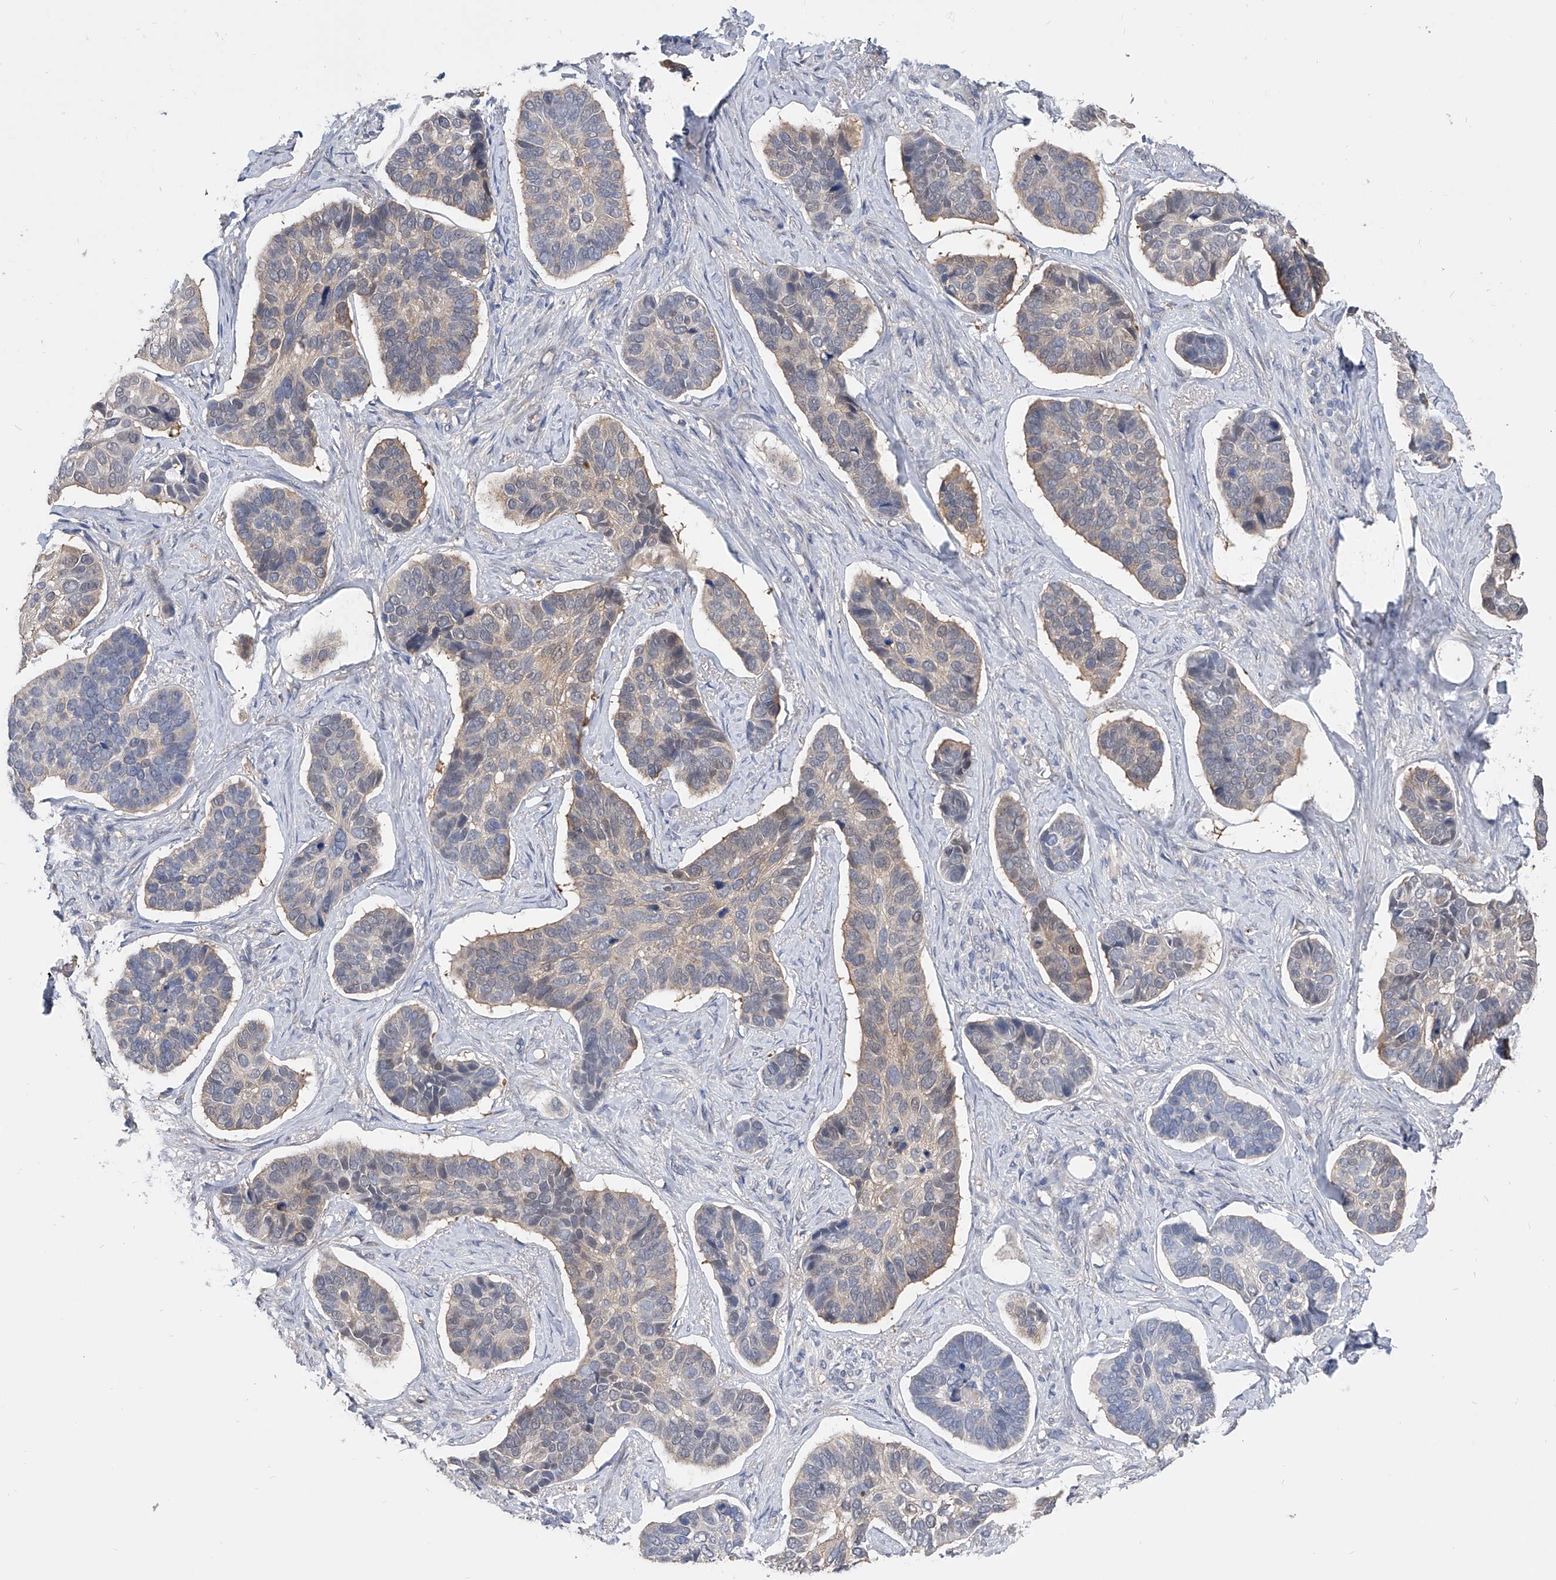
{"staining": {"intensity": "weak", "quantity": "<25%", "location": "cytoplasmic/membranous"}, "tissue": "skin cancer", "cell_type": "Tumor cells", "image_type": "cancer", "snomed": [{"axis": "morphology", "description": "Basal cell carcinoma"}, {"axis": "topography", "description": "Skin"}], "caption": "There is no significant staining in tumor cells of skin cancer. The staining is performed using DAB brown chromogen with nuclei counter-stained in using hematoxylin.", "gene": "PGM3", "patient": {"sex": "male", "age": 62}}